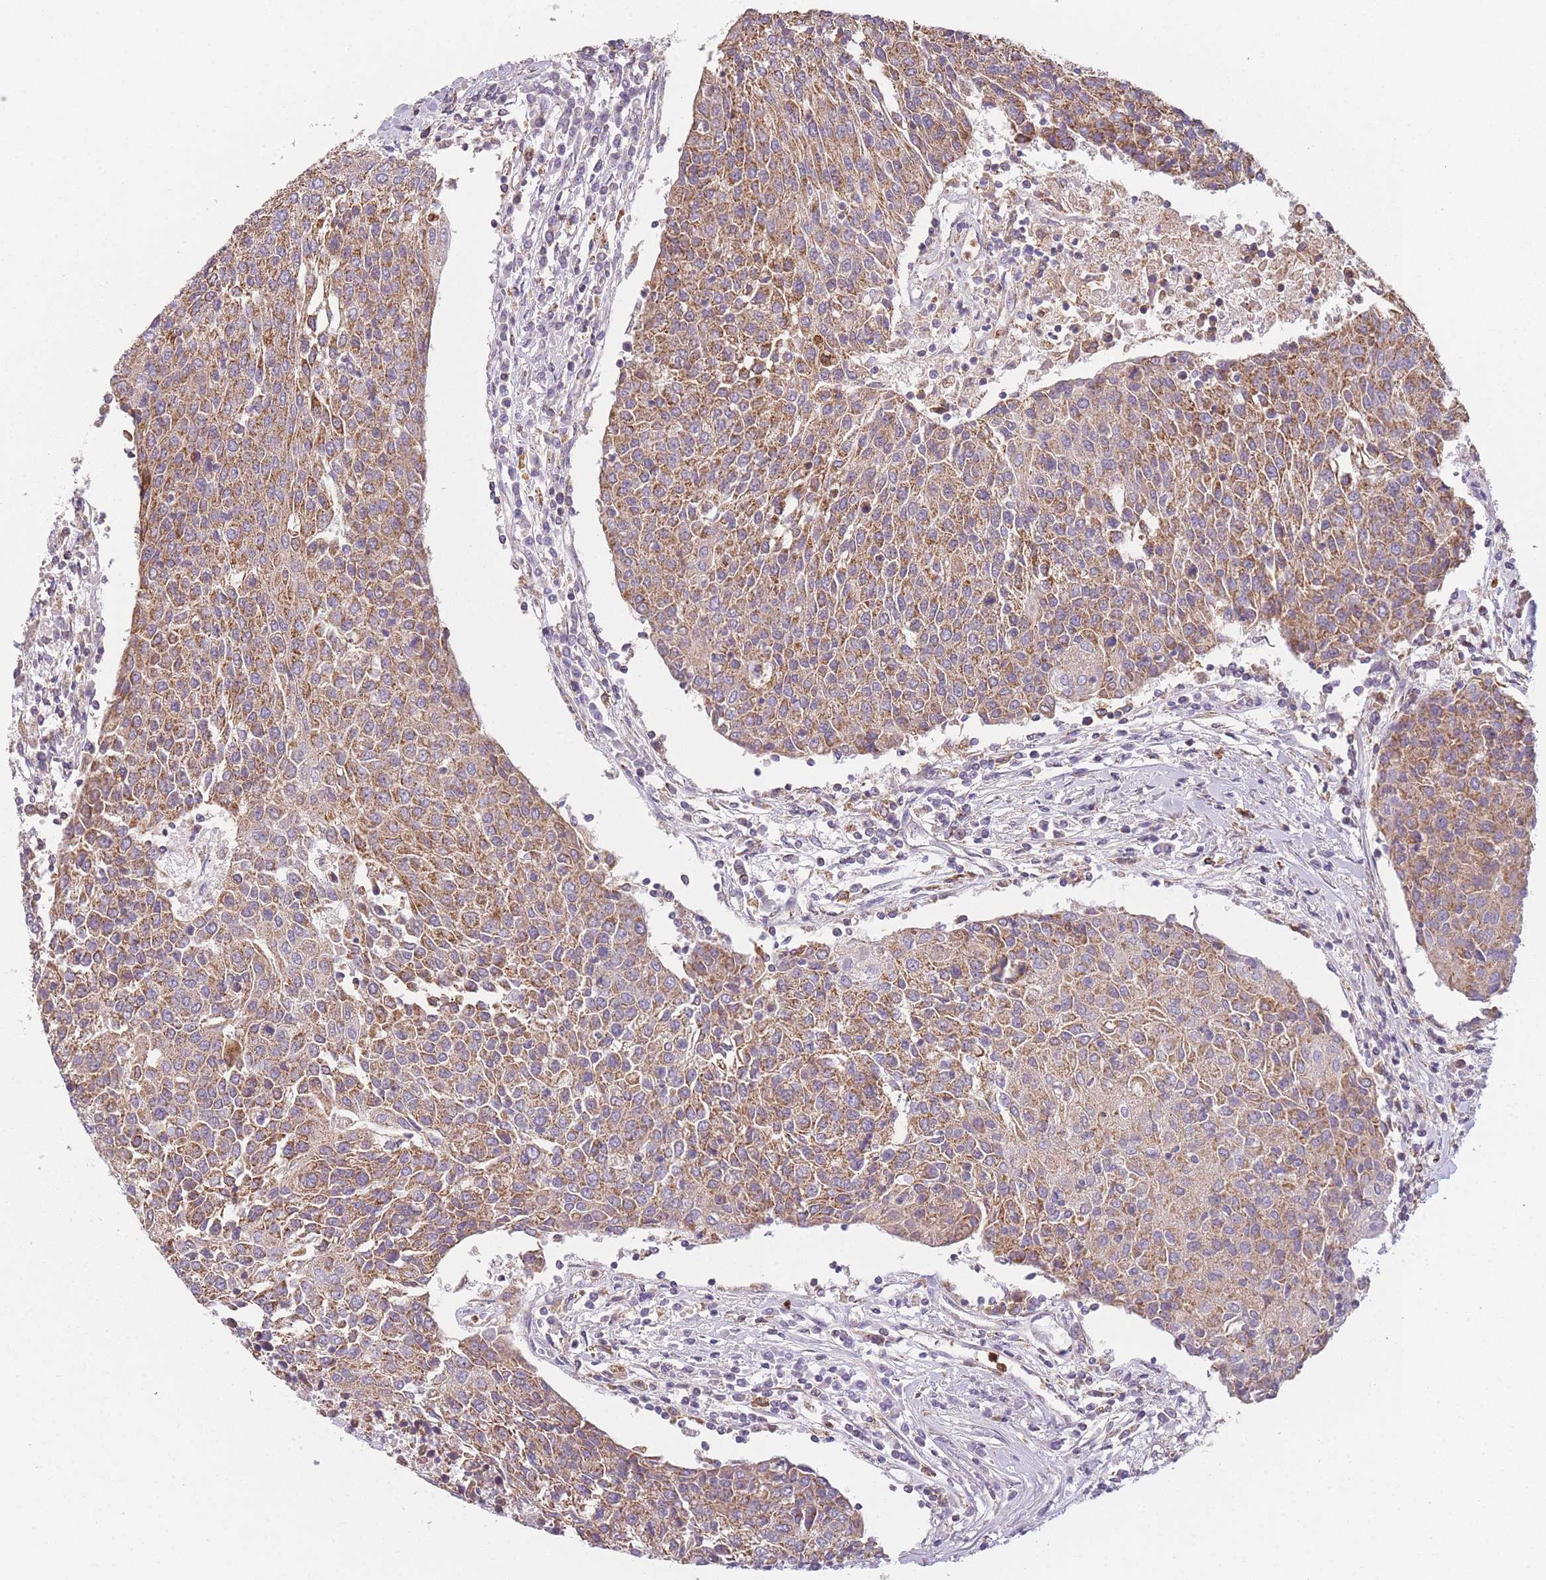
{"staining": {"intensity": "moderate", "quantity": ">75%", "location": "cytoplasmic/membranous"}, "tissue": "urothelial cancer", "cell_type": "Tumor cells", "image_type": "cancer", "snomed": [{"axis": "morphology", "description": "Urothelial carcinoma, High grade"}, {"axis": "topography", "description": "Urinary bladder"}], "caption": "High-magnification brightfield microscopy of urothelial carcinoma (high-grade) stained with DAB (3,3'-diaminobenzidine) (brown) and counterstained with hematoxylin (blue). tumor cells exhibit moderate cytoplasmic/membranous staining is appreciated in approximately>75% of cells.", "gene": "PRAM1", "patient": {"sex": "female", "age": 85}}